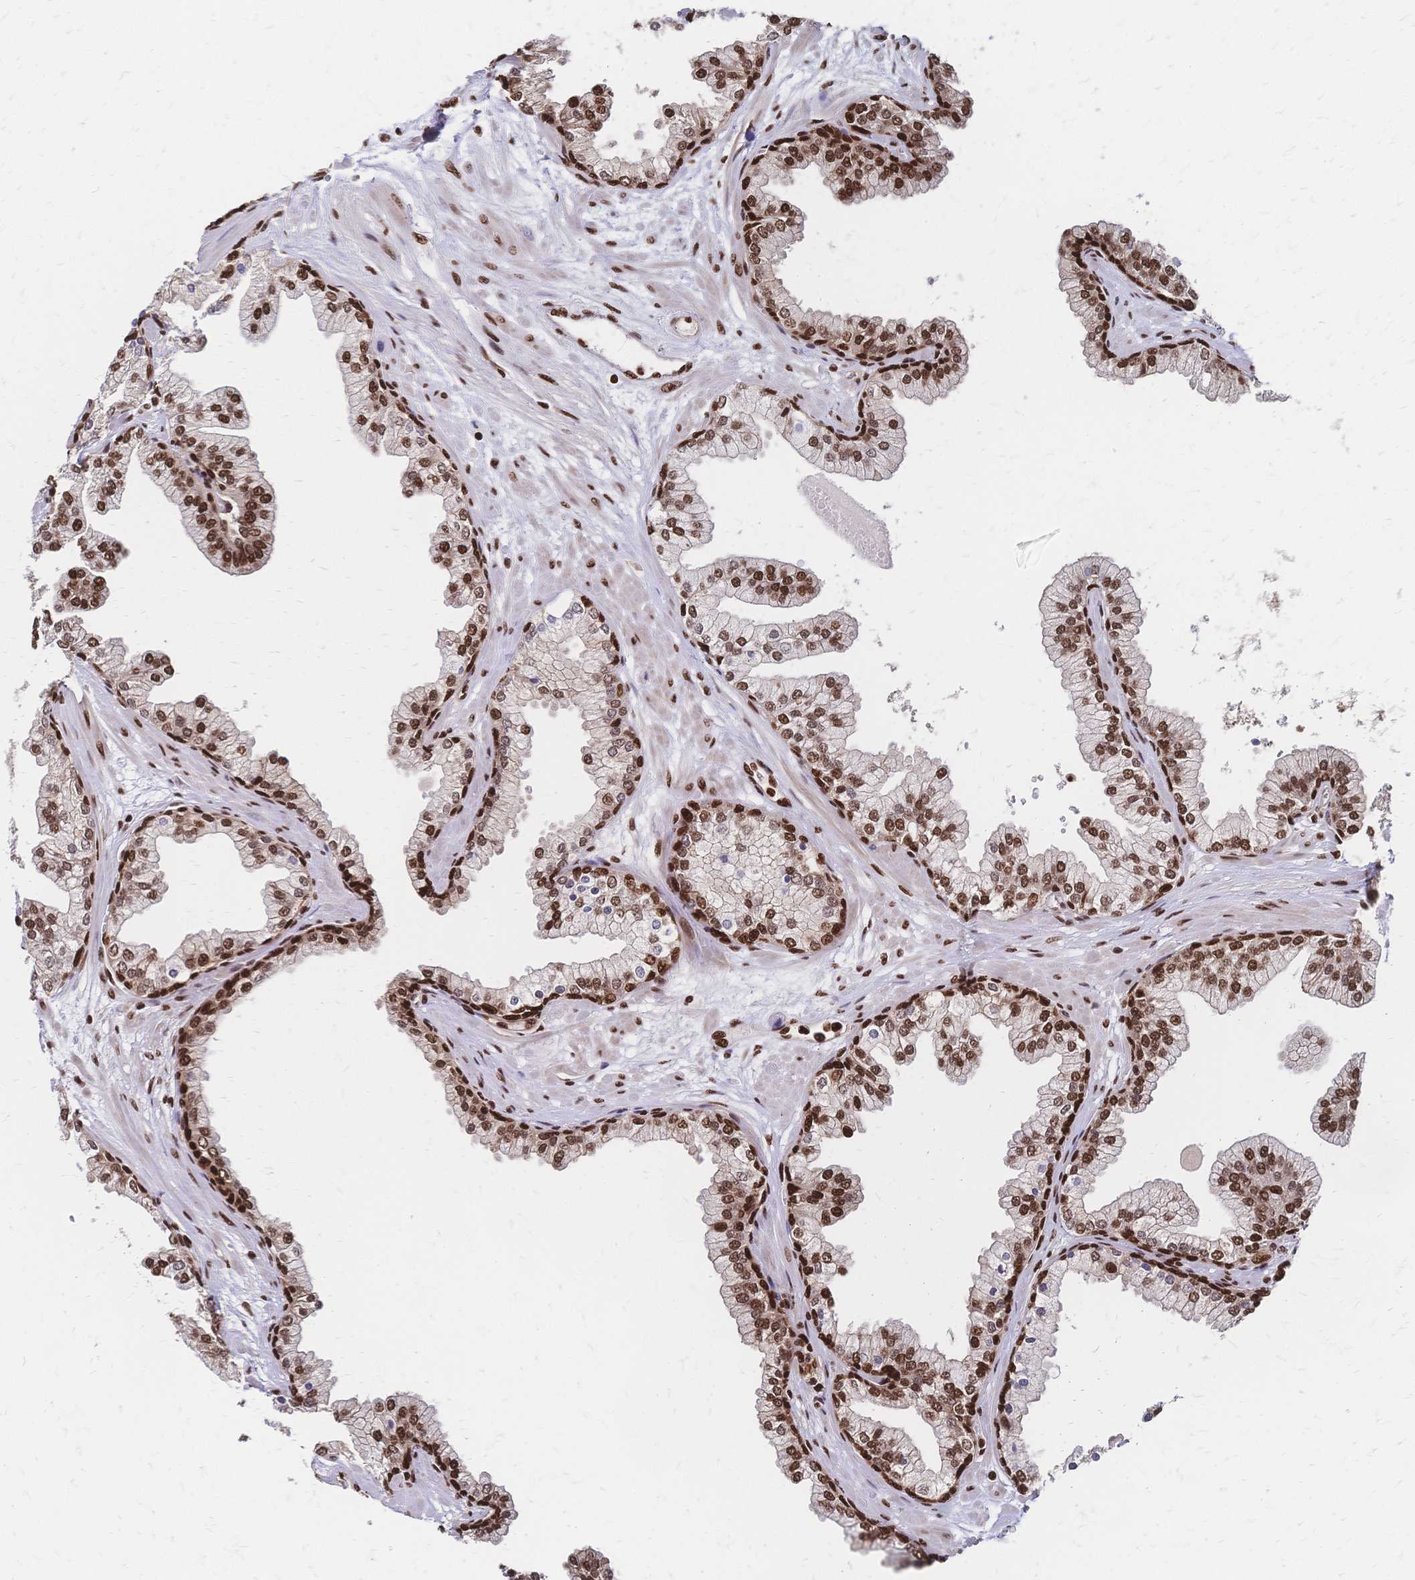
{"staining": {"intensity": "strong", "quantity": "25%-75%", "location": "cytoplasmic/membranous,nuclear"}, "tissue": "prostate", "cell_type": "Glandular cells", "image_type": "normal", "snomed": [{"axis": "morphology", "description": "Normal tissue, NOS"}, {"axis": "topography", "description": "Prostate"}, {"axis": "topography", "description": "Peripheral nerve tissue"}], "caption": "Immunohistochemistry (IHC) of unremarkable human prostate reveals high levels of strong cytoplasmic/membranous,nuclear staining in about 25%-75% of glandular cells.", "gene": "HDGF", "patient": {"sex": "male", "age": 61}}